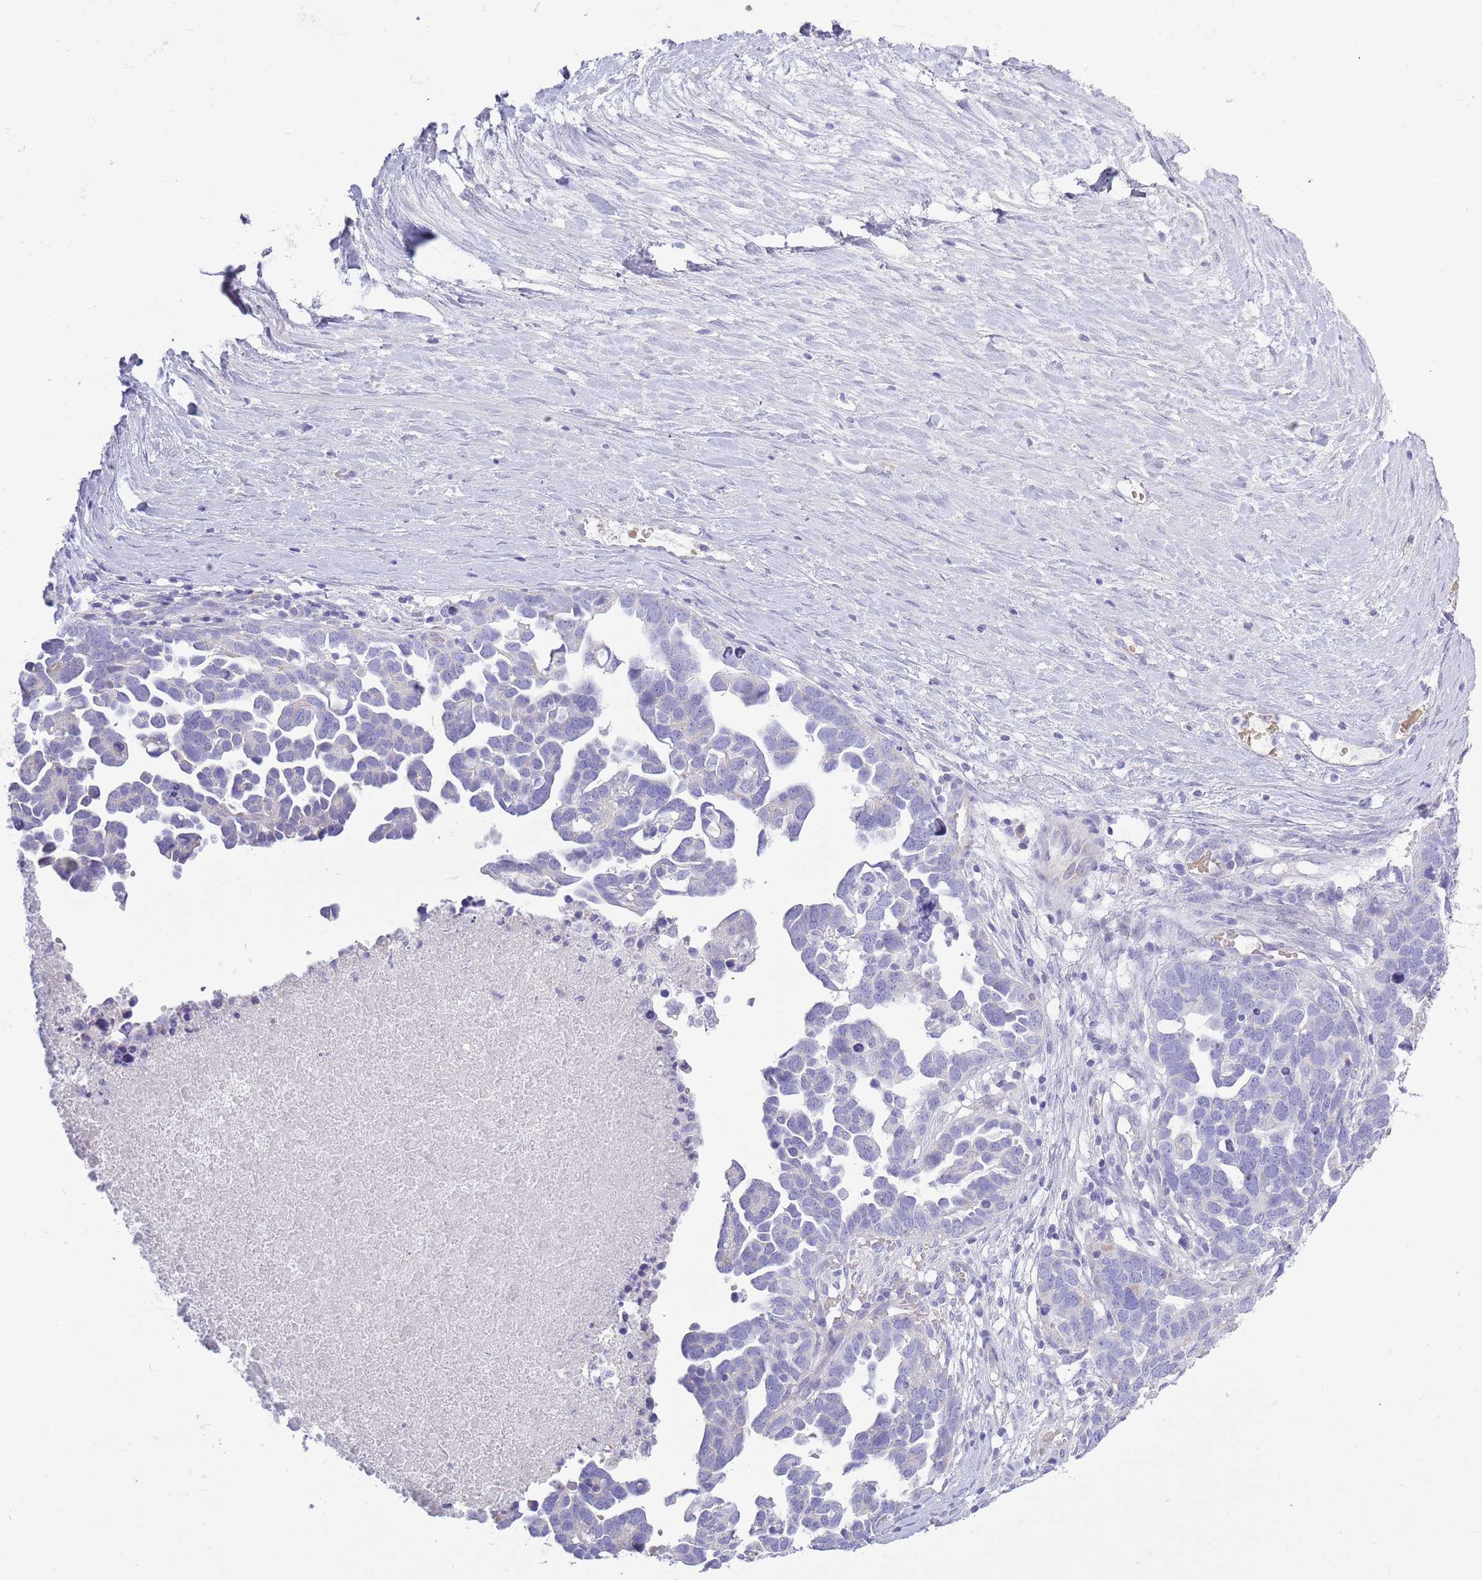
{"staining": {"intensity": "negative", "quantity": "none", "location": "none"}, "tissue": "ovarian cancer", "cell_type": "Tumor cells", "image_type": "cancer", "snomed": [{"axis": "morphology", "description": "Cystadenocarcinoma, serous, NOS"}, {"axis": "topography", "description": "Ovary"}], "caption": "Human ovarian cancer (serous cystadenocarcinoma) stained for a protein using immunohistochemistry displays no staining in tumor cells.", "gene": "ACR", "patient": {"sex": "female", "age": 54}}